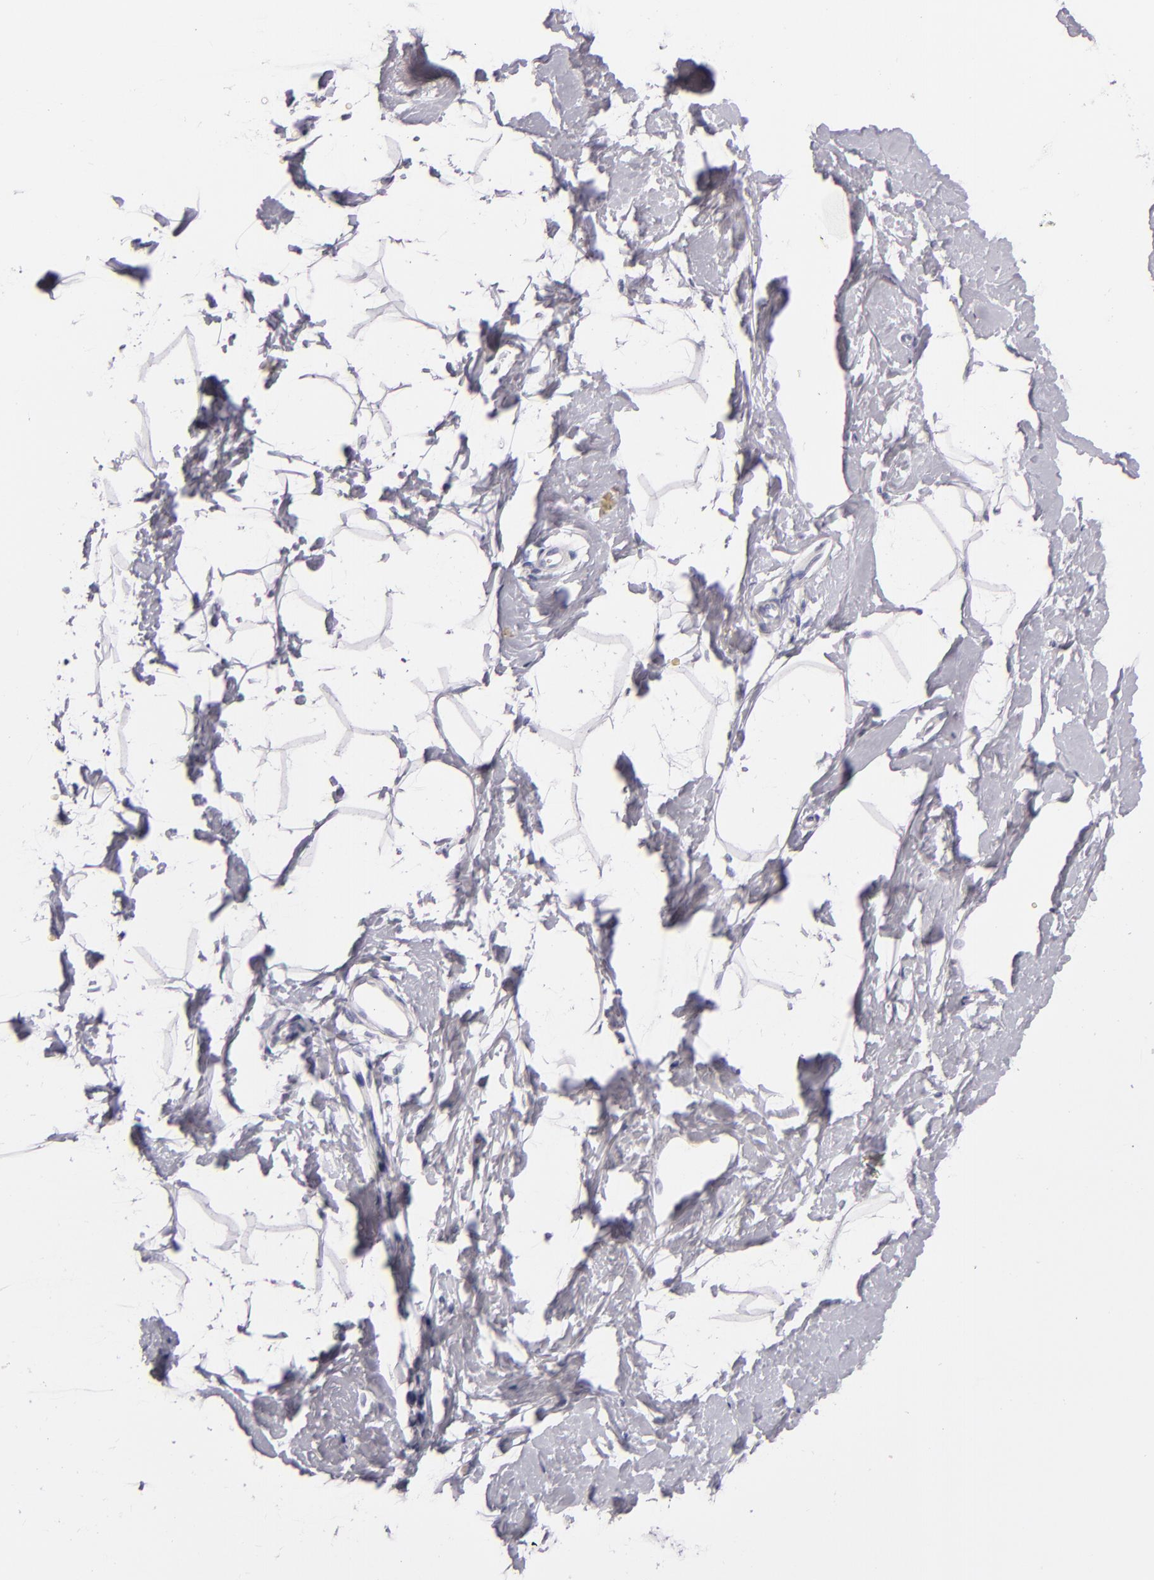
{"staining": {"intensity": "negative", "quantity": "none", "location": "none"}, "tissue": "breast", "cell_type": "Adipocytes", "image_type": "normal", "snomed": [{"axis": "morphology", "description": "Normal tissue, NOS"}, {"axis": "topography", "description": "Breast"}], "caption": "IHC of benign breast demonstrates no expression in adipocytes. Brightfield microscopy of immunohistochemistry stained with DAB (3,3'-diaminobenzidine) (brown) and hematoxylin (blue), captured at high magnification.", "gene": "CD207", "patient": {"sex": "female", "age": 23}}